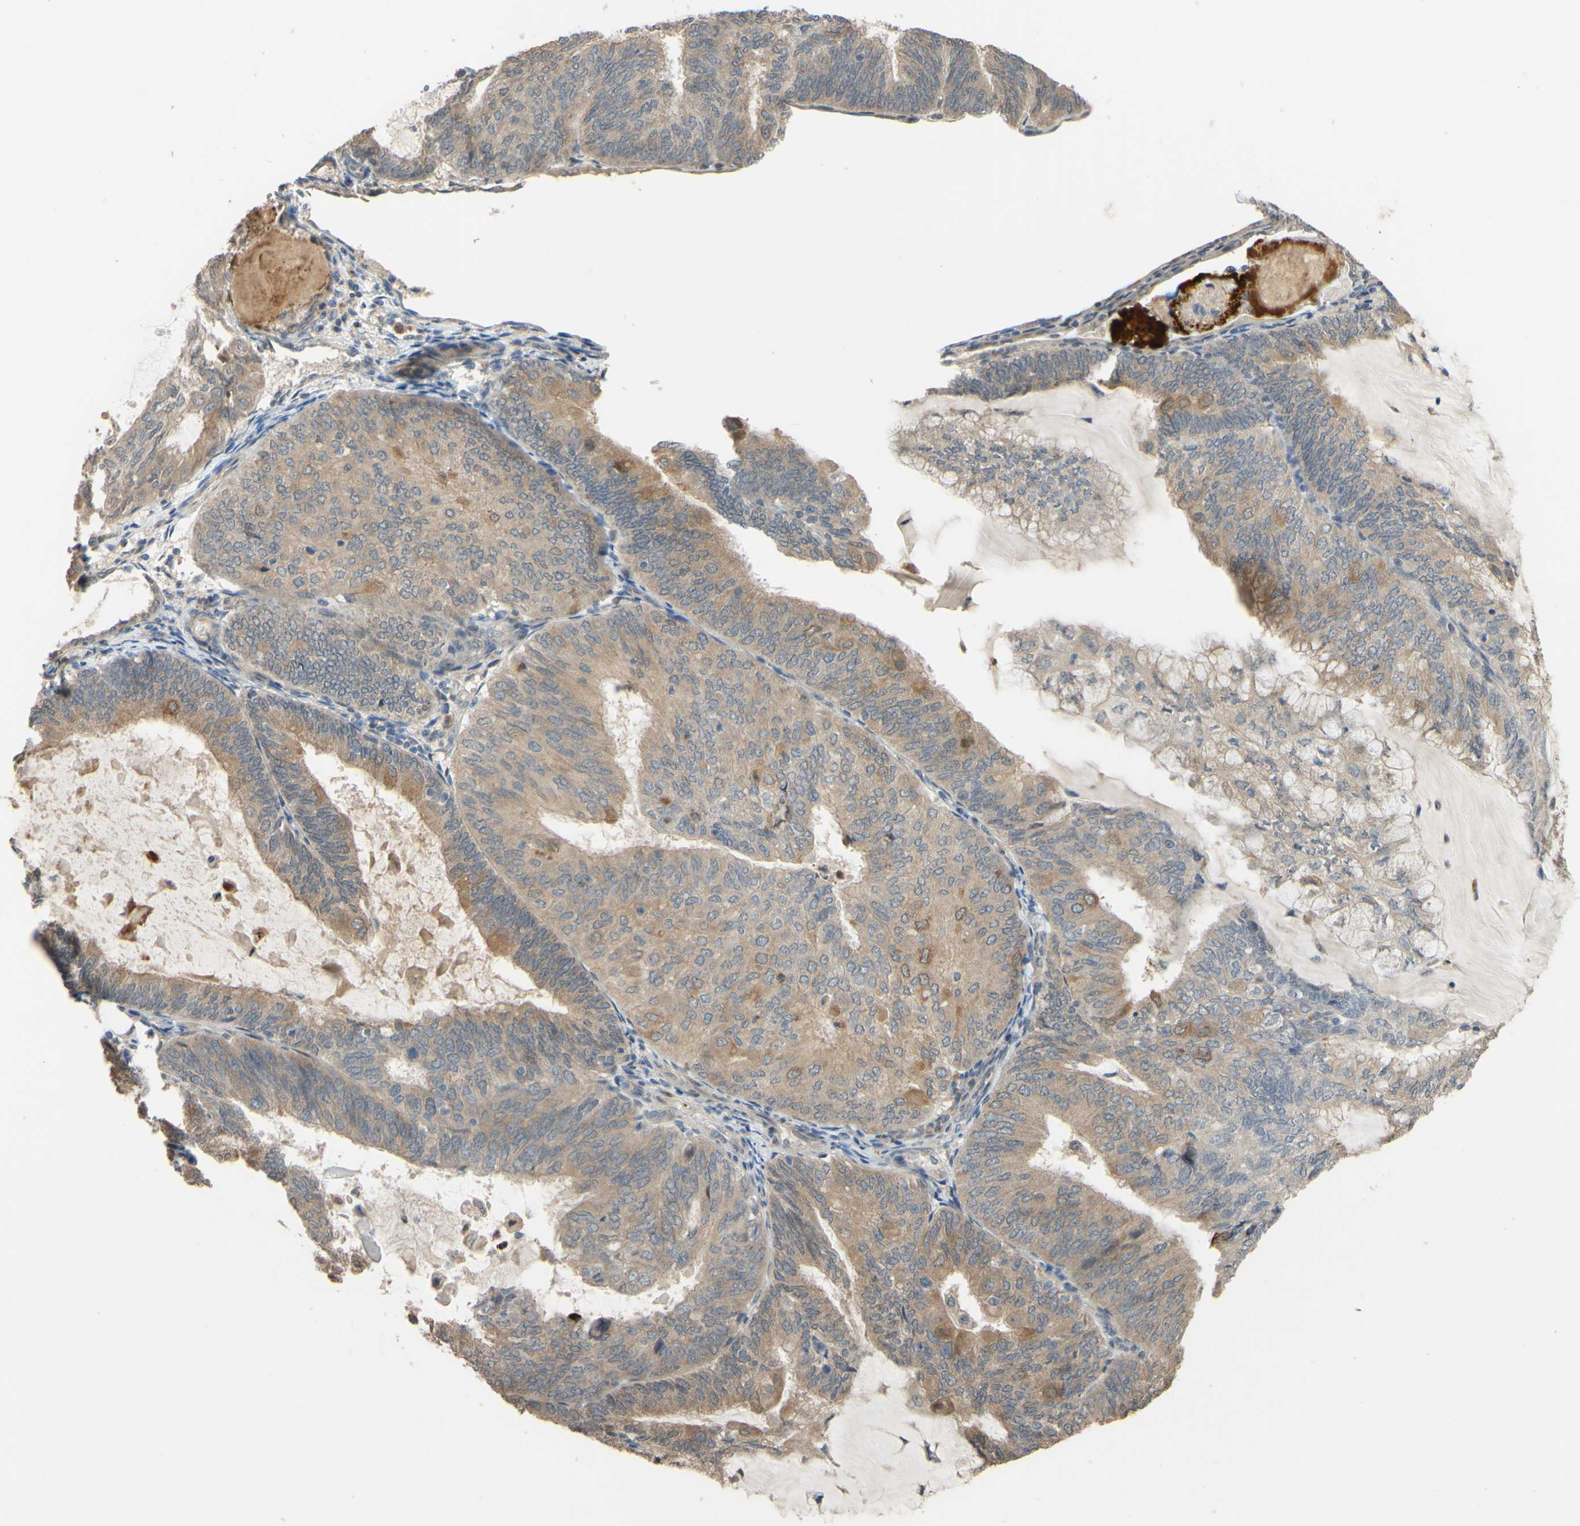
{"staining": {"intensity": "moderate", "quantity": ">75%", "location": "cytoplasmic/membranous"}, "tissue": "endometrial cancer", "cell_type": "Tumor cells", "image_type": "cancer", "snomed": [{"axis": "morphology", "description": "Adenocarcinoma, NOS"}, {"axis": "topography", "description": "Endometrium"}], "caption": "The micrograph exhibits a brown stain indicating the presence of a protein in the cytoplasmic/membranous of tumor cells in endometrial cancer (adenocarcinoma). The staining was performed using DAB (3,3'-diaminobenzidine), with brown indicating positive protein expression. Nuclei are stained blue with hematoxylin.", "gene": "SMIM19", "patient": {"sex": "female", "age": 81}}